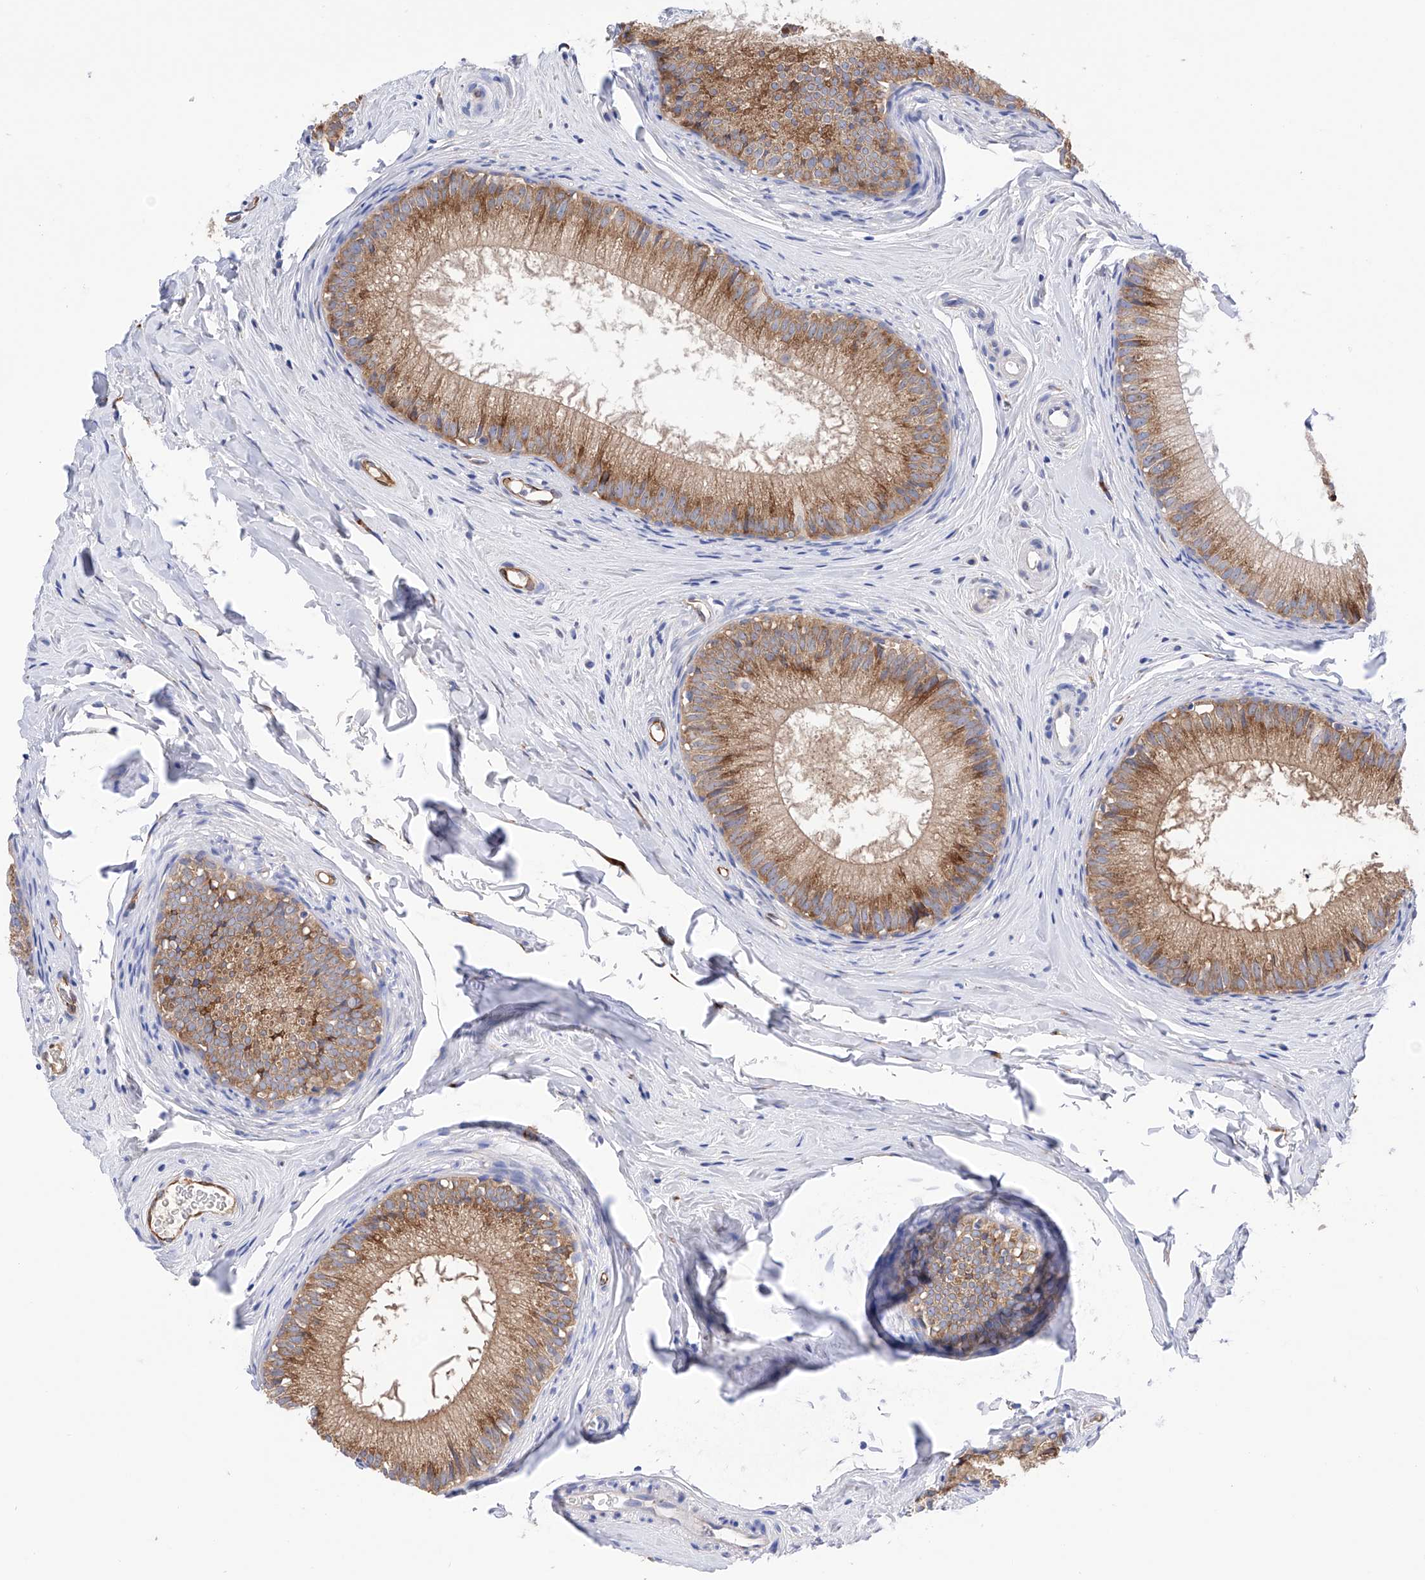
{"staining": {"intensity": "strong", "quantity": ">75%", "location": "cytoplasmic/membranous"}, "tissue": "epididymis", "cell_type": "Glandular cells", "image_type": "normal", "snomed": [{"axis": "morphology", "description": "Normal tissue, NOS"}, {"axis": "topography", "description": "Epididymis"}], "caption": "Protein positivity by immunohistochemistry displays strong cytoplasmic/membranous staining in approximately >75% of glandular cells in normal epididymis. (DAB IHC, brown staining for protein, blue staining for nuclei).", "gene": "PDIA5", "patient": {"sex": "male", "age": 34}}